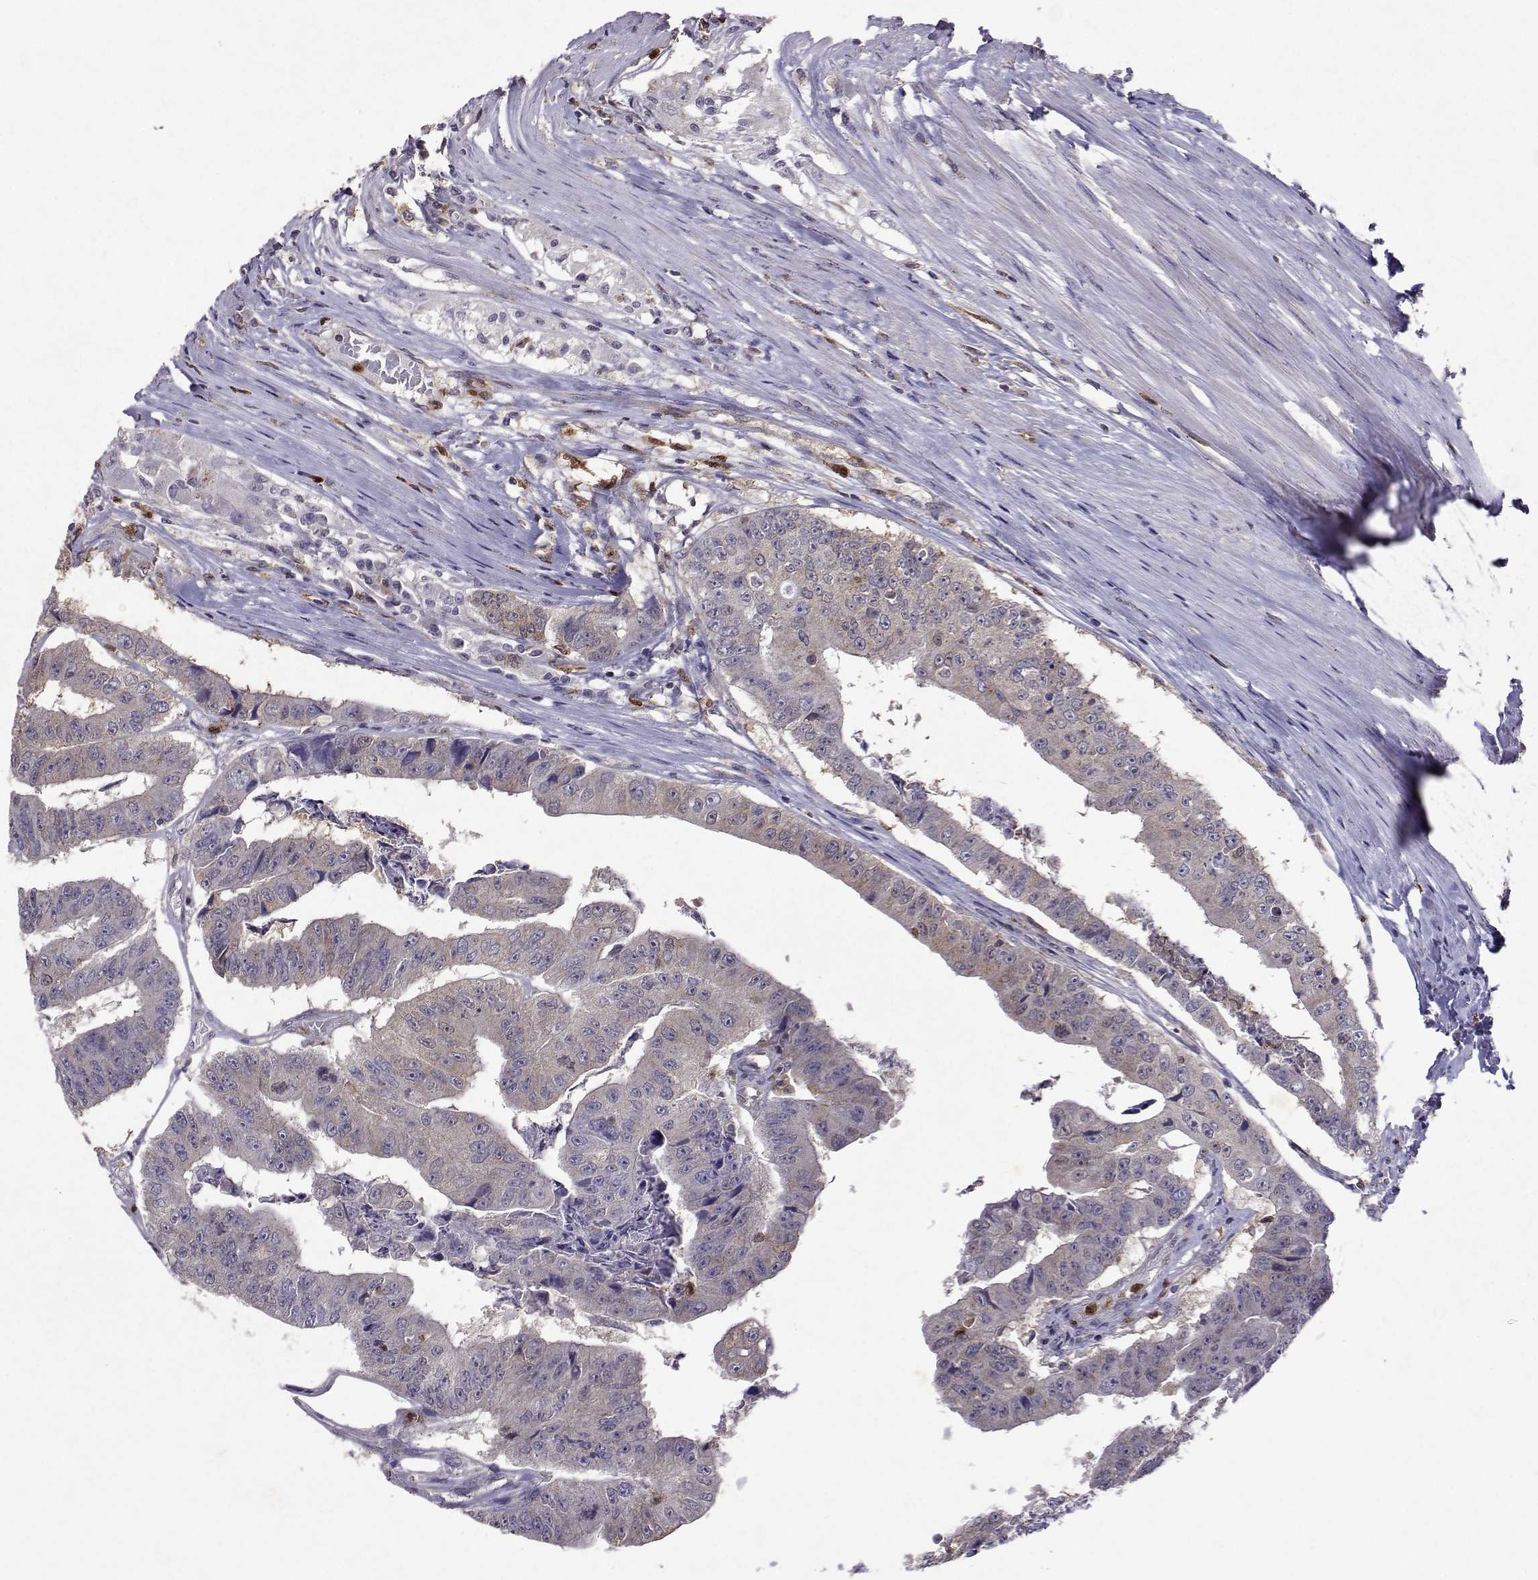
{"staining": {"intensity": "negative", "quantity": "none", "location": "none"}, "tissue": "colorectal cancer", "cell_type": "Tumor cells", "image_type": "cancer", "snomed": [{"axis": "morphology", "description": "Adenocarcinoma, NOS"}, {"axis": "topography", "description": "Colon"}], "caption": "IHC histopathology image of neoplastic tissue: colorectal adenocarcinoma stained with DAB demonstrates no significant protein expression in tumor cells.", "gene": "APAF1", "patient": {"sex": "female", "age": 67}}